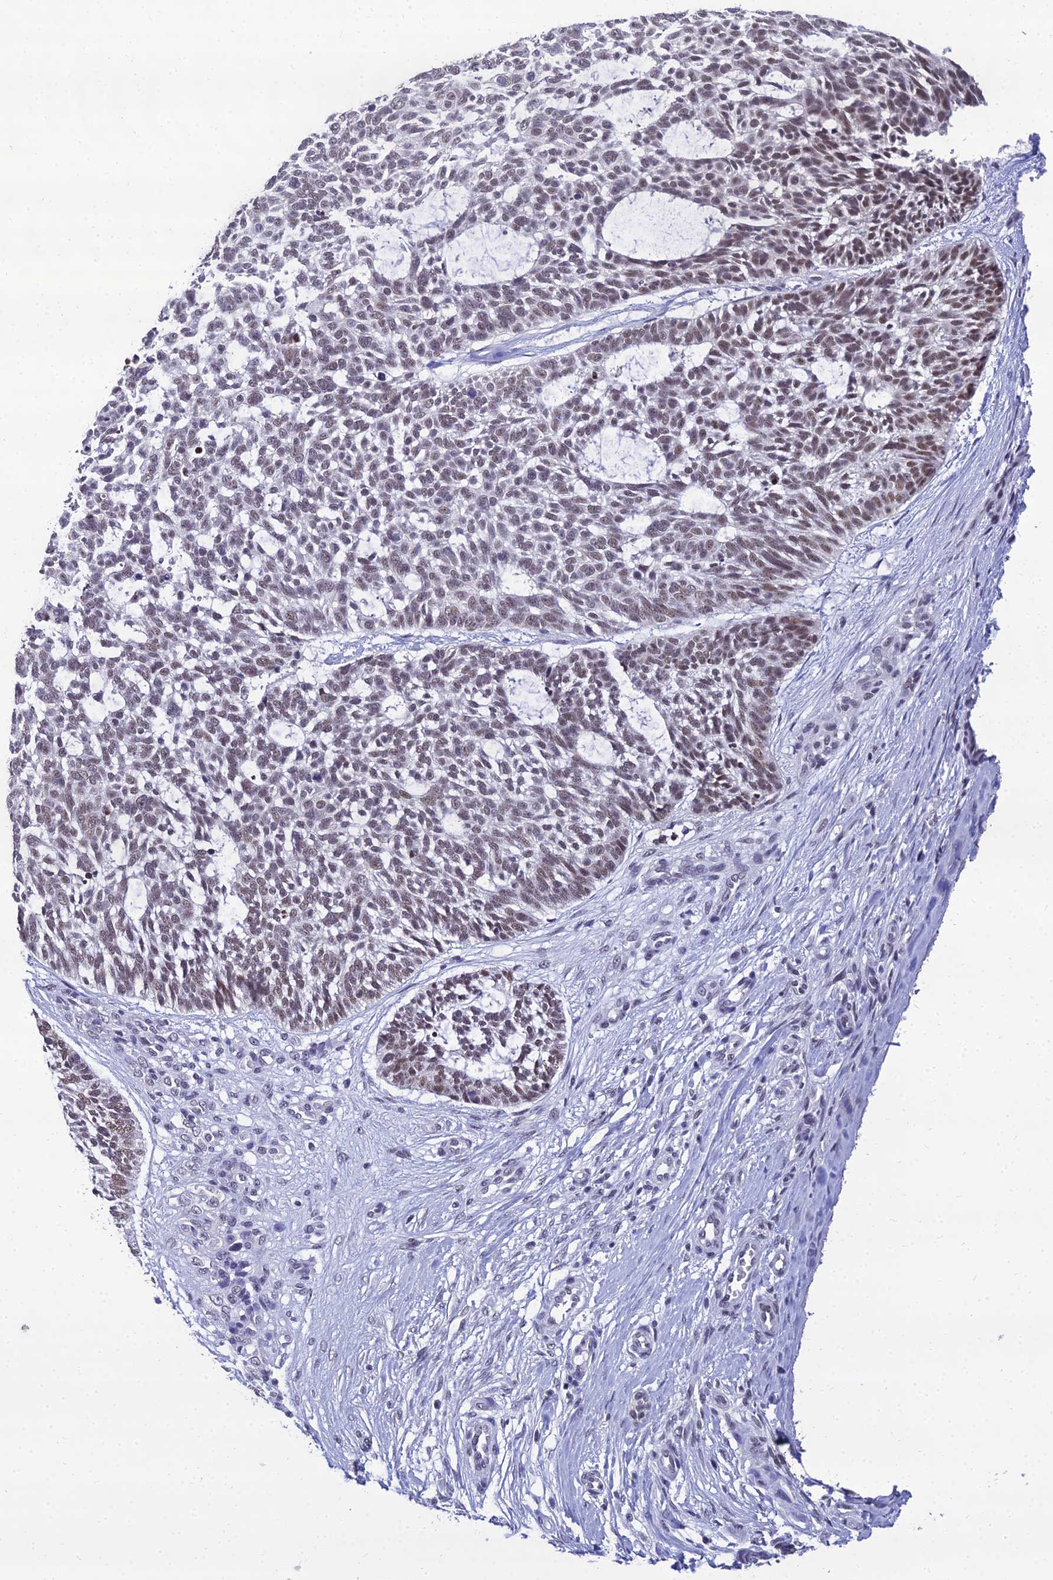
{"staining": {"intensity": "moderate", "quantity": "25%-75%", "location": "nuclear"}, "tissue": "skin cancer", "cell_type": "Tumor cells", "image_type": "cancer", "snomed": [{"axis": "morphology", "description": "Basal cell carcinoma"}, {"axis": "topography", "description": "Skin"}], "caption": "Protein expression analysis of human skin basal cell carcinoma reveals moderate nuclear expression in about 25%-75% of tumor cells. (Stains: DAB (3,3'-diaminobenzidine) in brown, nuclei in blue, Microscopy: brightfield microscopy at high magnification).", "gene": "PPP4R2", "patient": {"sex": "male", "age": 88}}